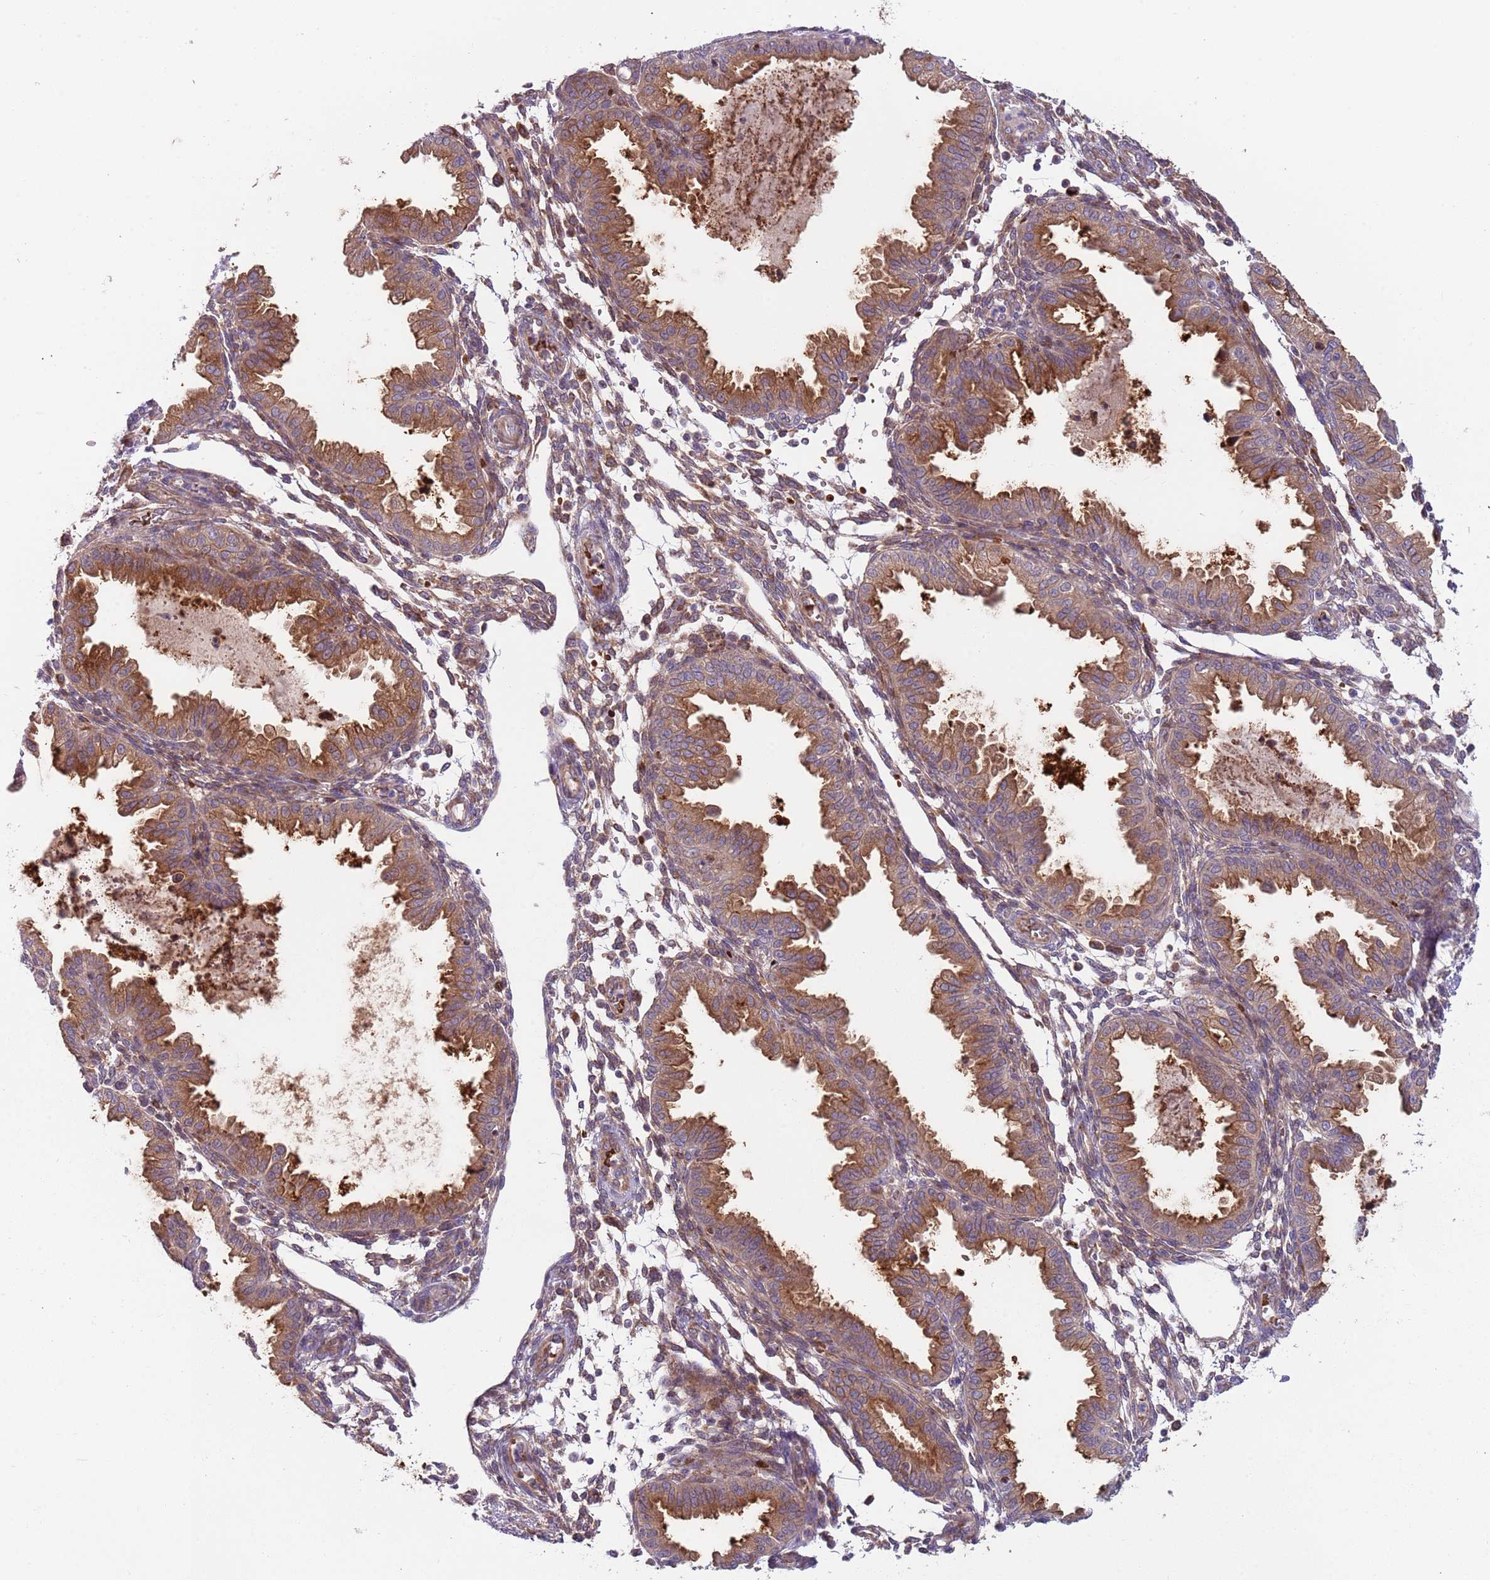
{"staining": {"intensity": "moderate", "quantity": ">75%", "location": "cytoplasmic/membranous"}, "tissue": "endometrium", "cell_type": "Cells in endometrial stroma", "image_type": "normal", "snomed": [{"axis": "morphology", "description": "Normal tissue, NOS"}, {"axis": "topography", "description": "Endometrium"}], "caption": "Immunohistochemical staining of unremarkable human endometrium displays medium levels of moderate cytoplasmic/membranous positivity in approximately >75% of cells in endometrial stroma.", "gene": "VWCE", "patient": {"sex": "female", "age": 33}}